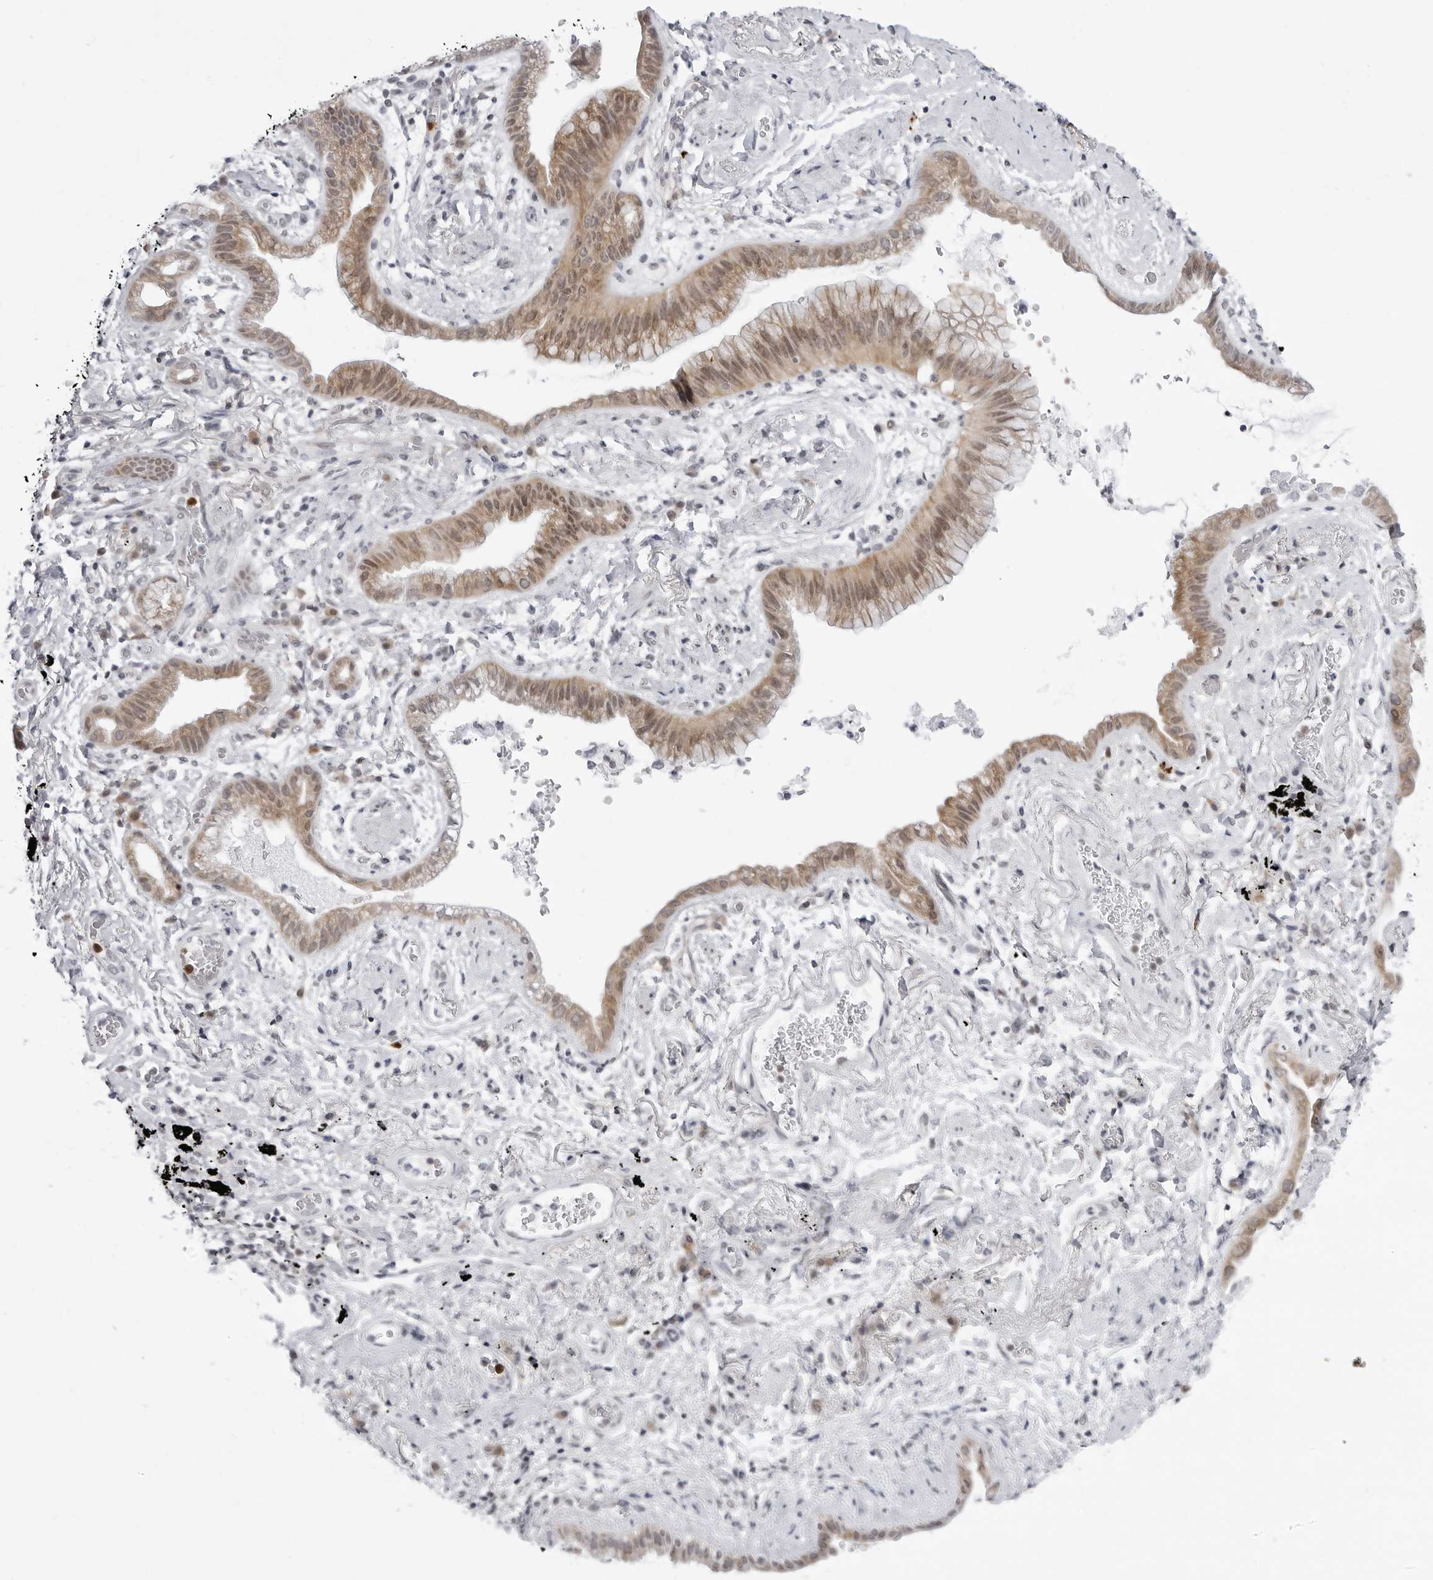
{"staining": {"intensity": "moderate", "quantity": "25%-75%", "location": "cytoplasmic/membranous,nuclear"}, "tissue": "lung cancer", "cell_type": "Tumor cells", "image_type": "cancer", "snomed": [{"axis": "morphology", "description": "Adenocarcinoma, NOS"}, {"axis": "topography", "description": "Lung"}], "caption": "Immunohistochemical staining of human adenocarcinoma (lung) displays medium levels of moderate cytoplasmic/membranous and nuclear positivity in about 25%-75% of tumor cells.", "gene": "PPP2R5C", "patient": {"sex": "female", "age": 70}}